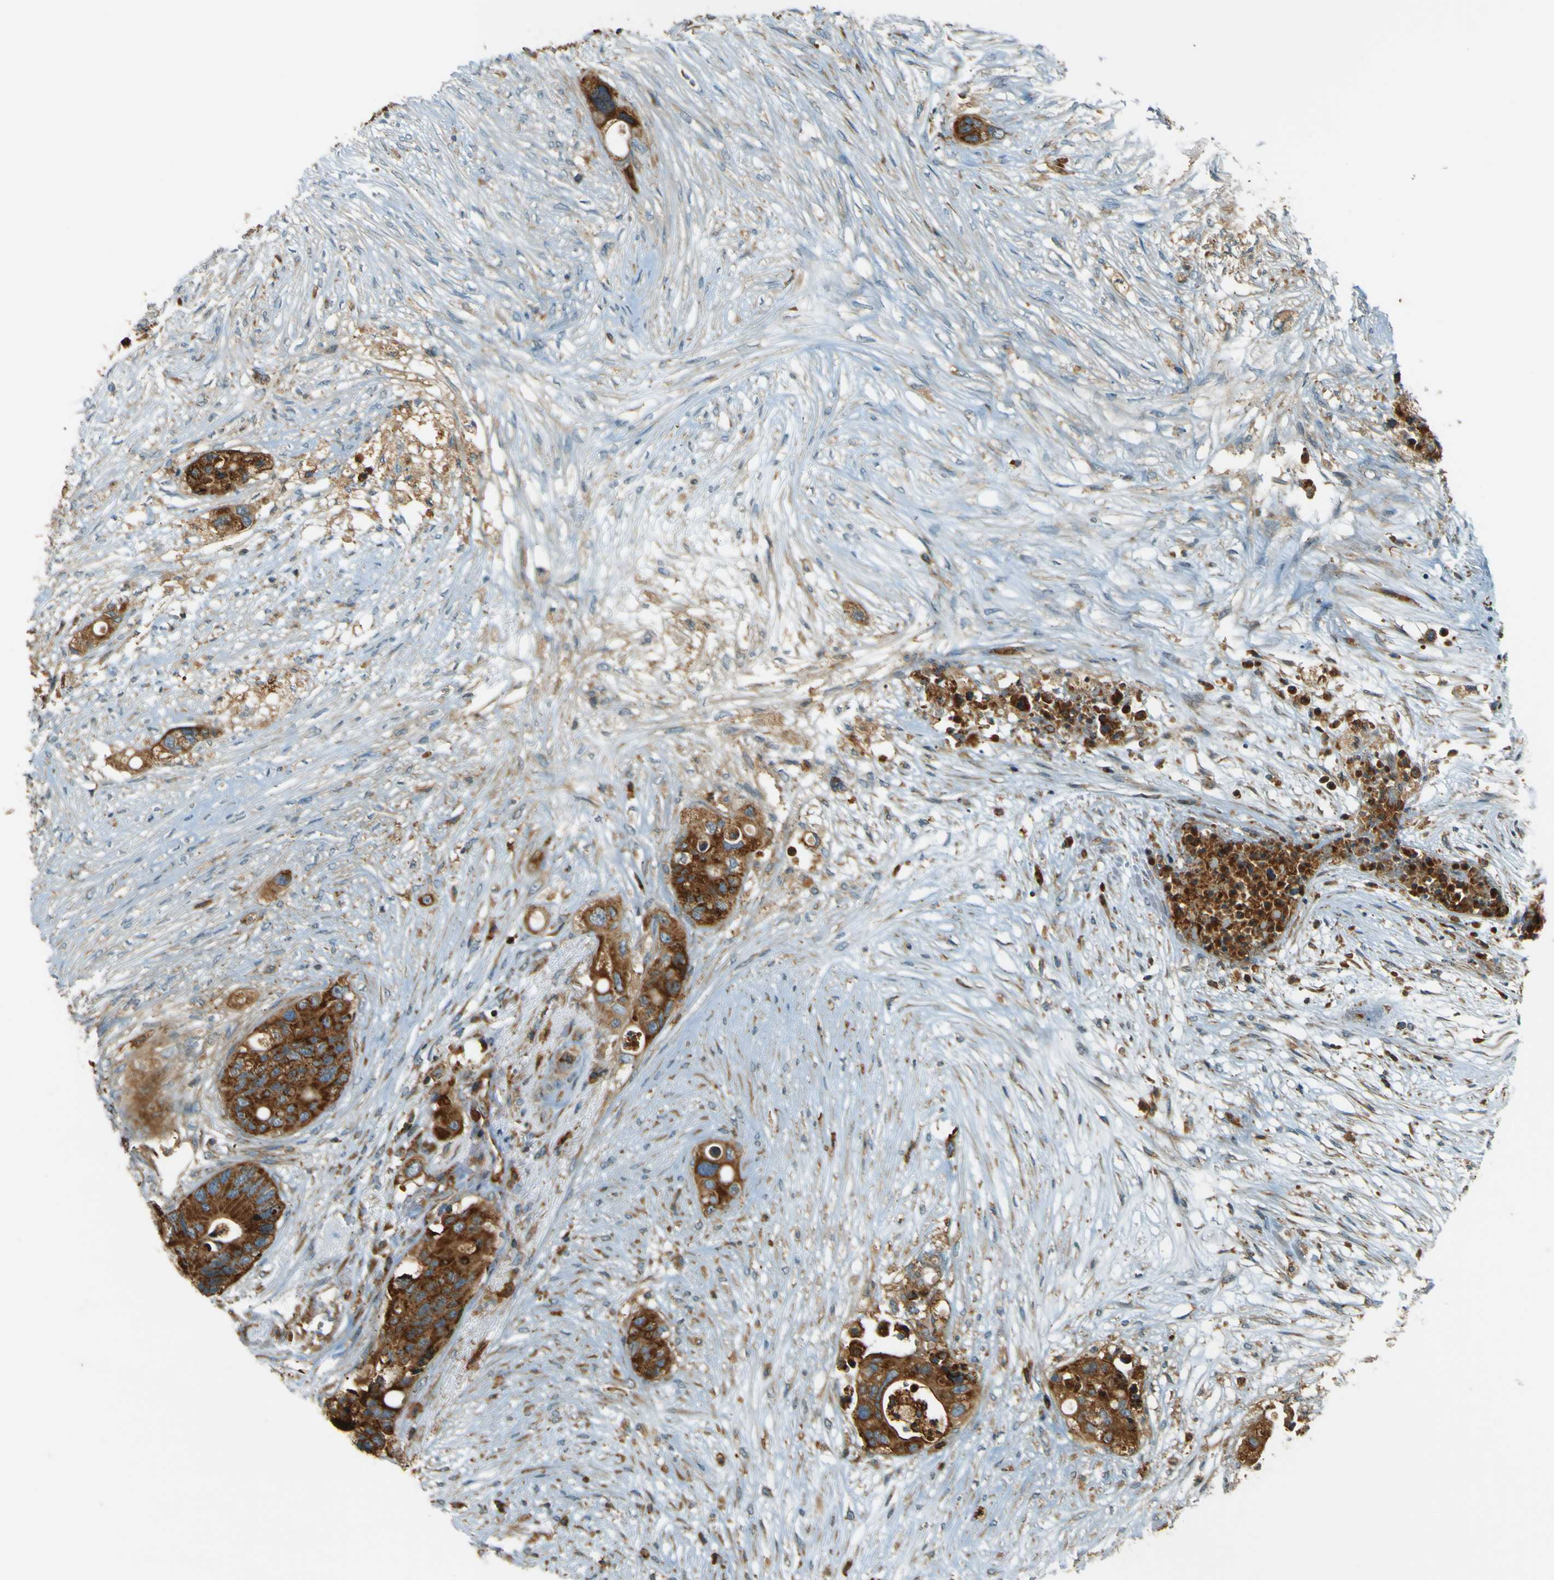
{"staining": {"intensity": "strong", "quantity": ">75%", "location": "cytoplasmic/membranous"}, "tissue": "colorectal cancer", "cell_type": "Tumor cells", "image_type": "cancer", "snomed": [{"axis": "morphology", "description": "Adenocarcinoma, NOS"}, {"axis": "topography", "description": "Colon"}], "caption": "The photomicrograph exhibits immunohistochemical staining of colorectal cancer. There is strong cytoplasmic/membranous staining is present in about >75% of tumor cells. Nuclei are stained in blue.", "gene": "DNAJC5", "patient": {"sex": "female", "age": 57}}